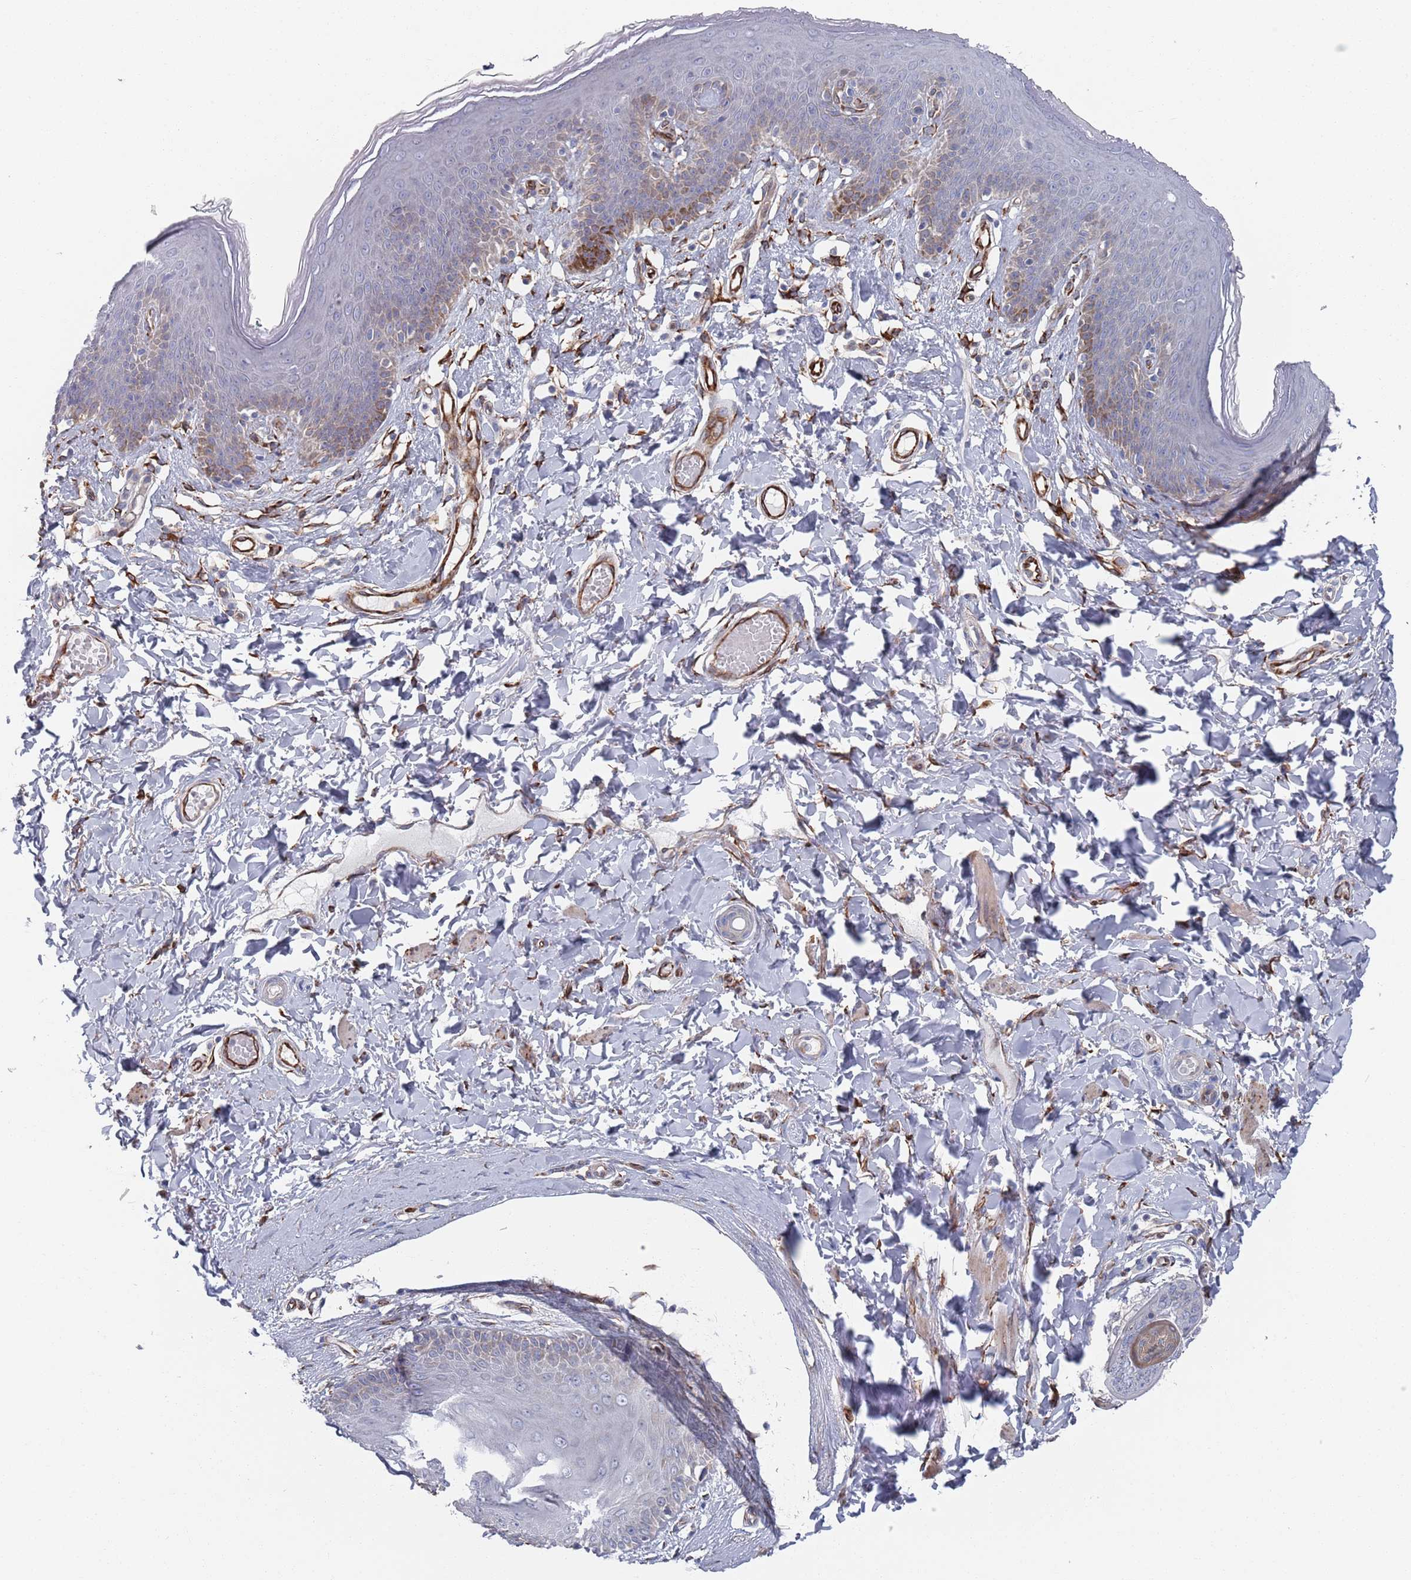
{"staining": {"intensity": "moderate", "quantity": "<25%", "location": "cytoplasmic/membranous"}, "tissue": "skin", "cell_type": "Epidermal cells", "image_type": "normal", "snomed": [{"axis": "morphology", "description": "Normal tissue, NOS"}, {"axis": "topography", "description": "Vulva"}], "caption": "The immunohistochemical stain highlights moderate cytoplasmic/membranous staining in epidermal cells of unremarkable skin. The protein is stained brown, and the nuclei are stained in blue (DAB IHC with brightfield microscopy, high magnification).", "gene": "CCDC106", "patient": {"sex": "female", "age": 66}}